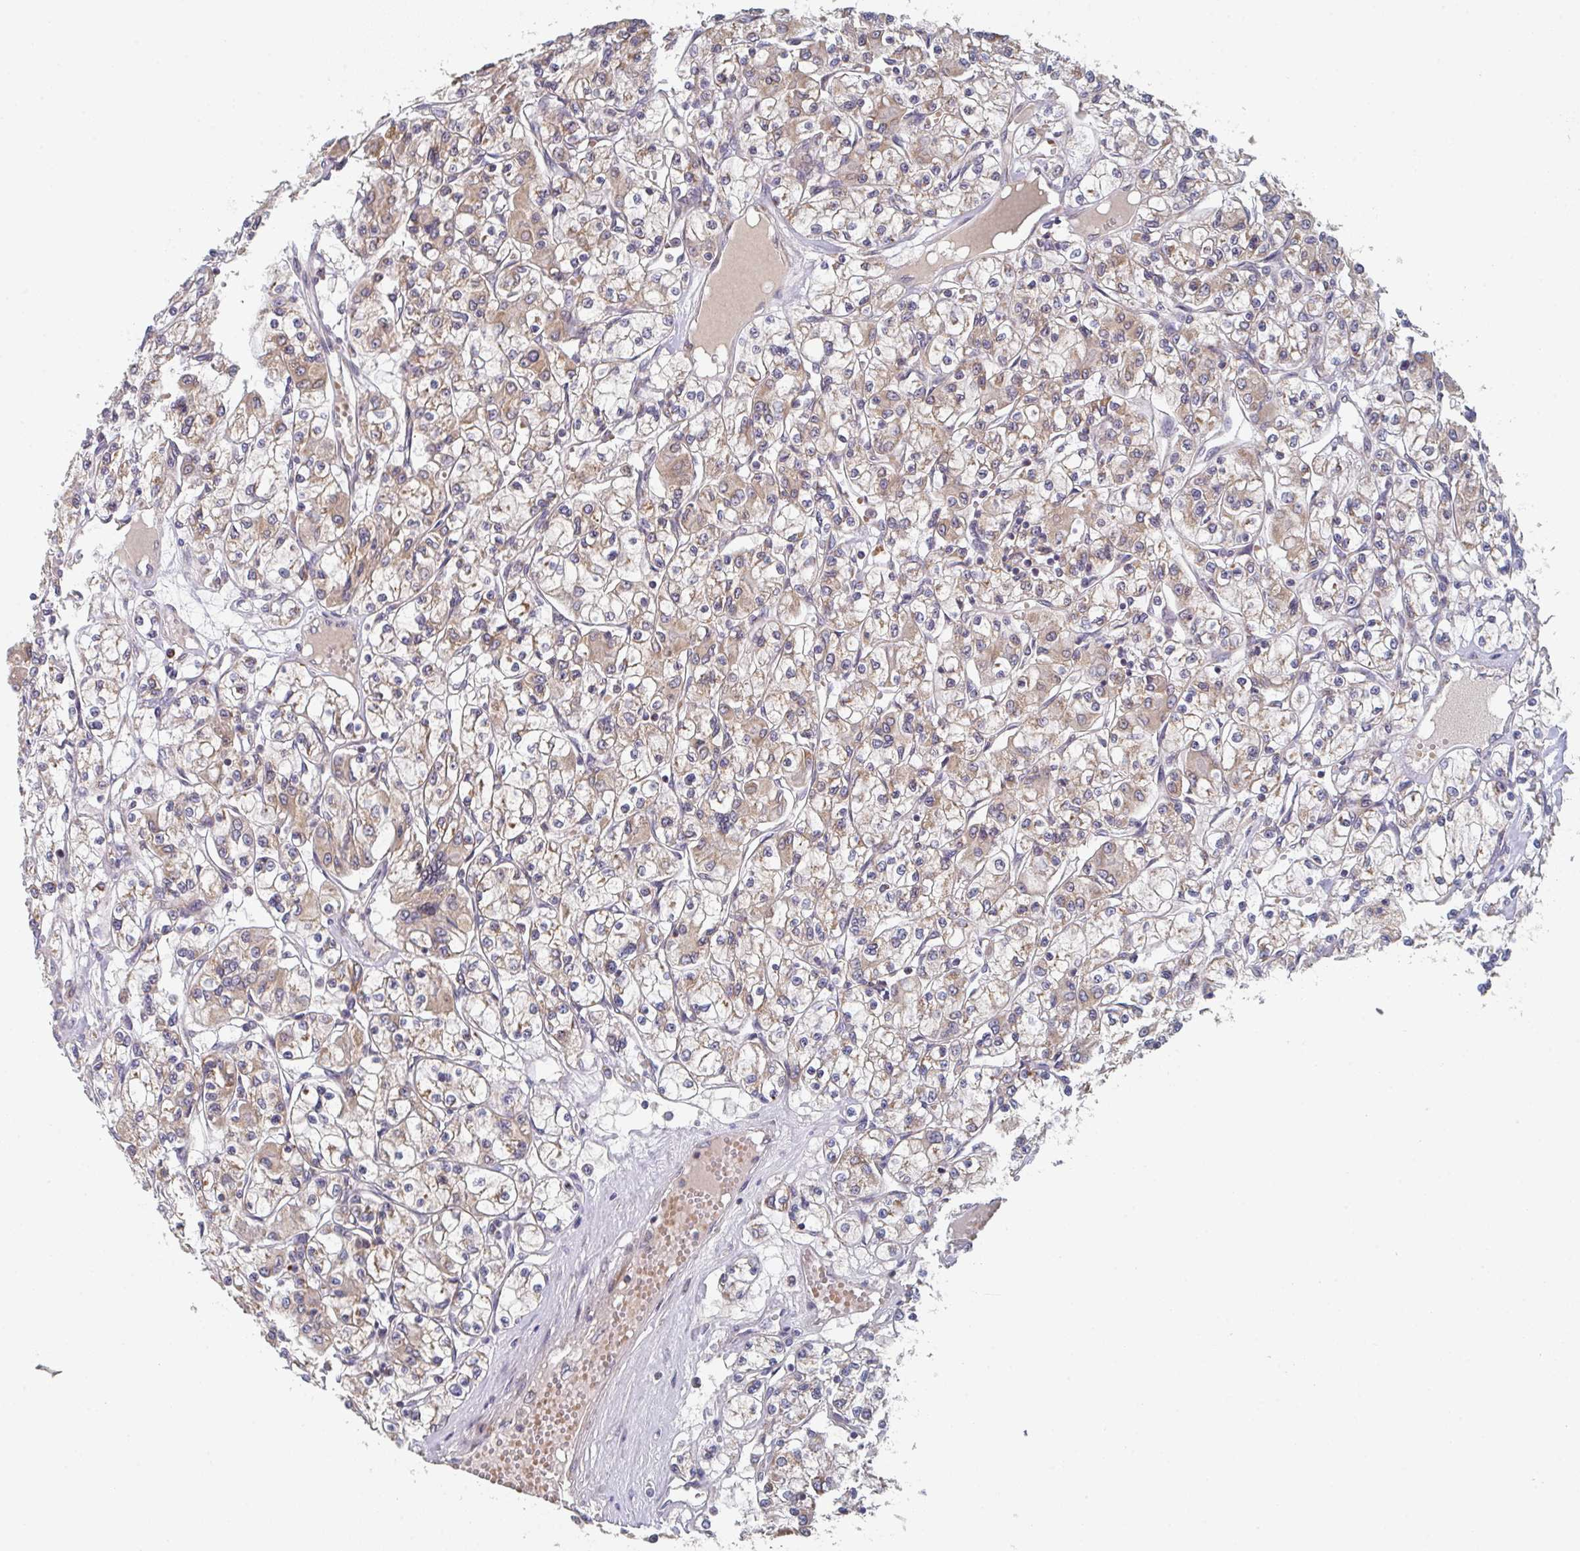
{"staining": {"intensity": "weak", "quantity": "25%-75%", "location": "cytoplasmic/membranous"}, "tissue": "renal cancer", "cell_type": "Tumor cells", "image_type": "cancer", "snomed": [{"axis": "morphology", "description": "Adenocarcinoma, NOS"}, {"axis": "topography", "description": "Kidney"}], "caption": "About 25%-75% of tumor cells in renal adenocarcinoma show weak cytoplasmic/membranous protein positivity as visualized by brown immunohistochemical staining.", "gene": "ELOVL1", "patient": {"sex": "female", "age": 59}}